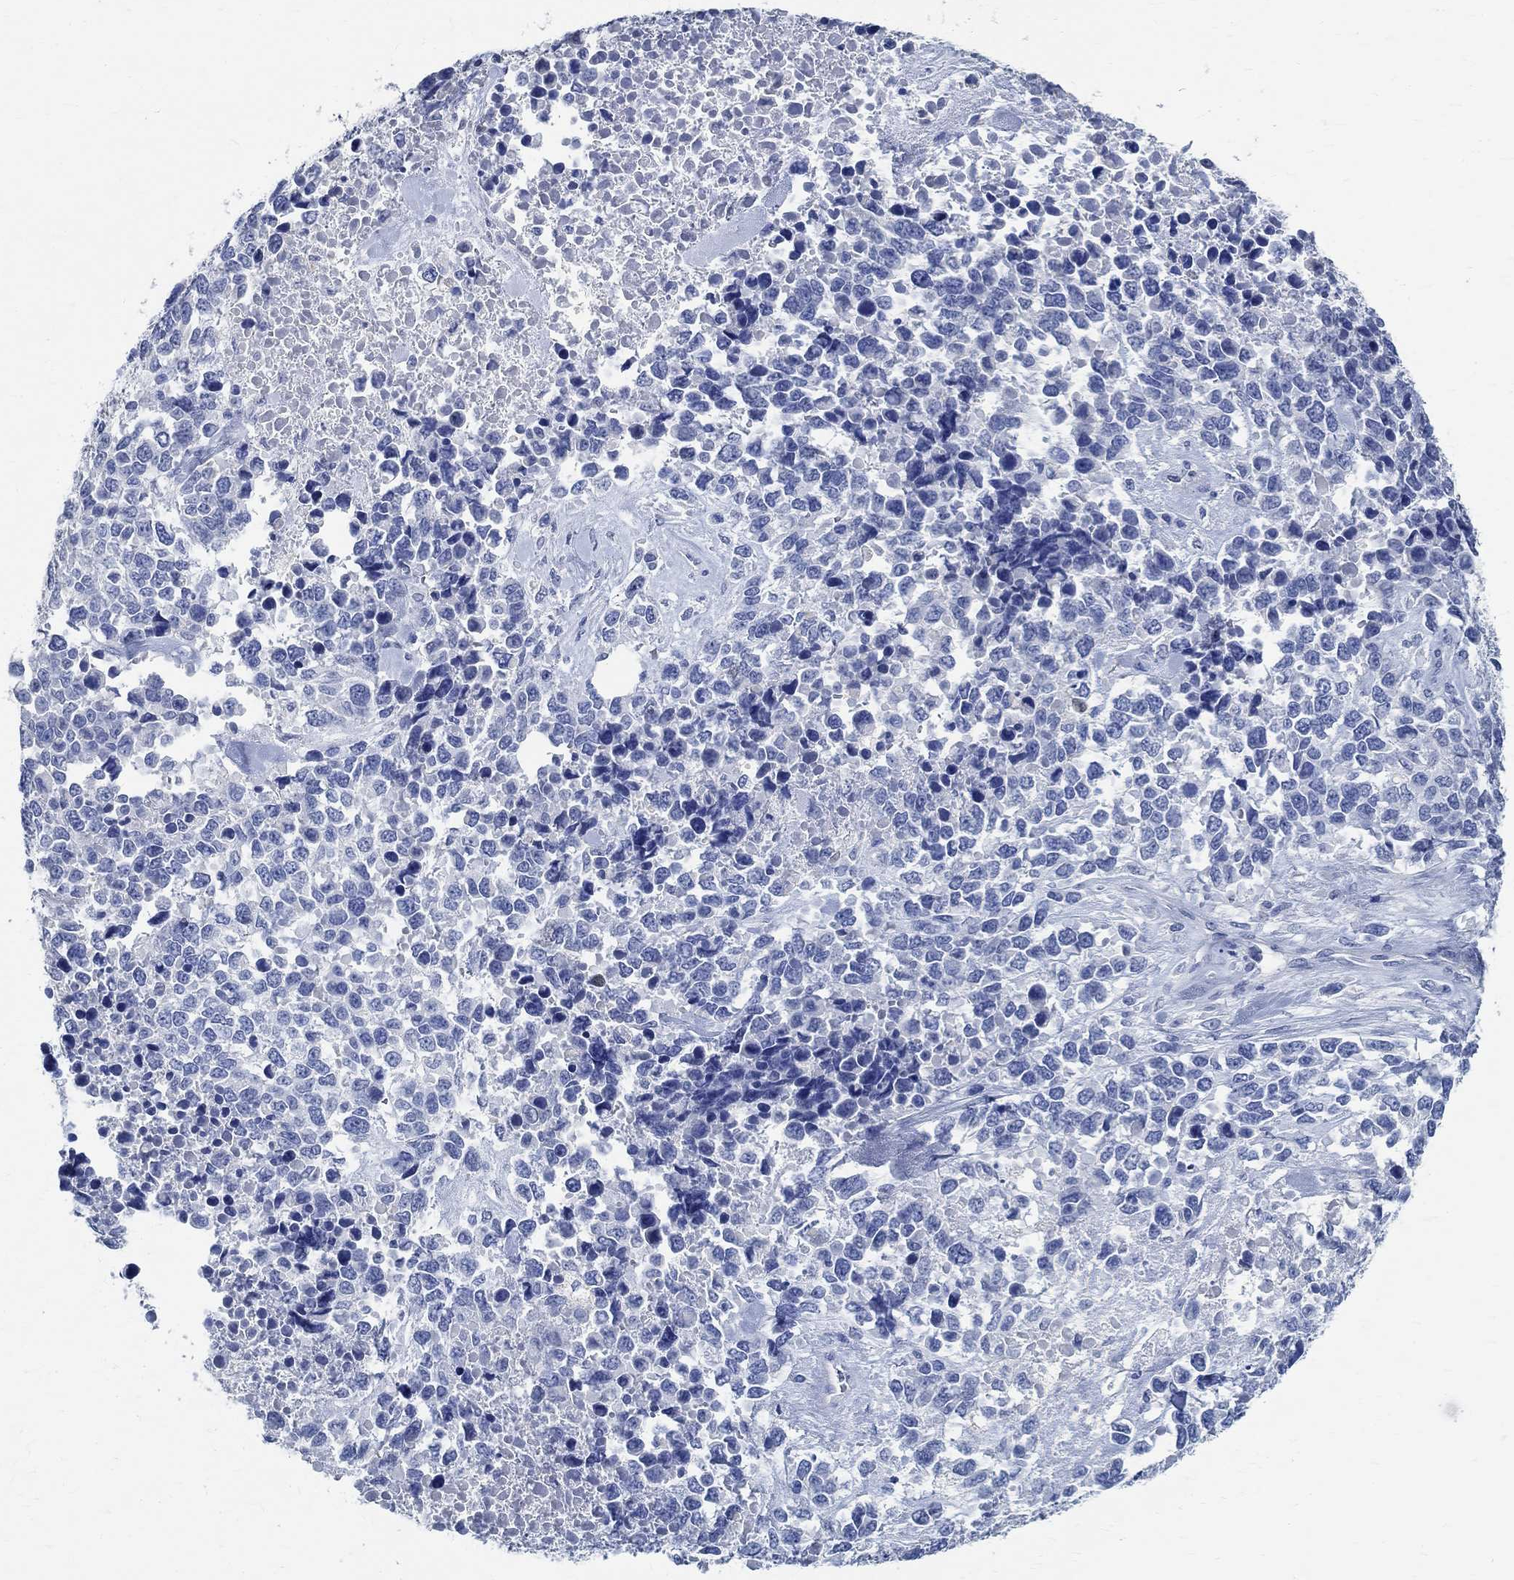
{"staining": {"intensity": "negative", "quantity": "none", "location": "none"}, "tissue": "melanoma", "cell_type": "Tumor cells", "image_type": "cancer", "snomed": [{"axis": "morphology", "description": "Malignant melanoma, Metastatic site"}, {"axis": "topography", "description": "Skin"}], "caption": "Melanoma stained for a protein using IHC shows no staining tumor cells.", "gene": "PRX", "patient": {"sex": "male", "age": 84}}